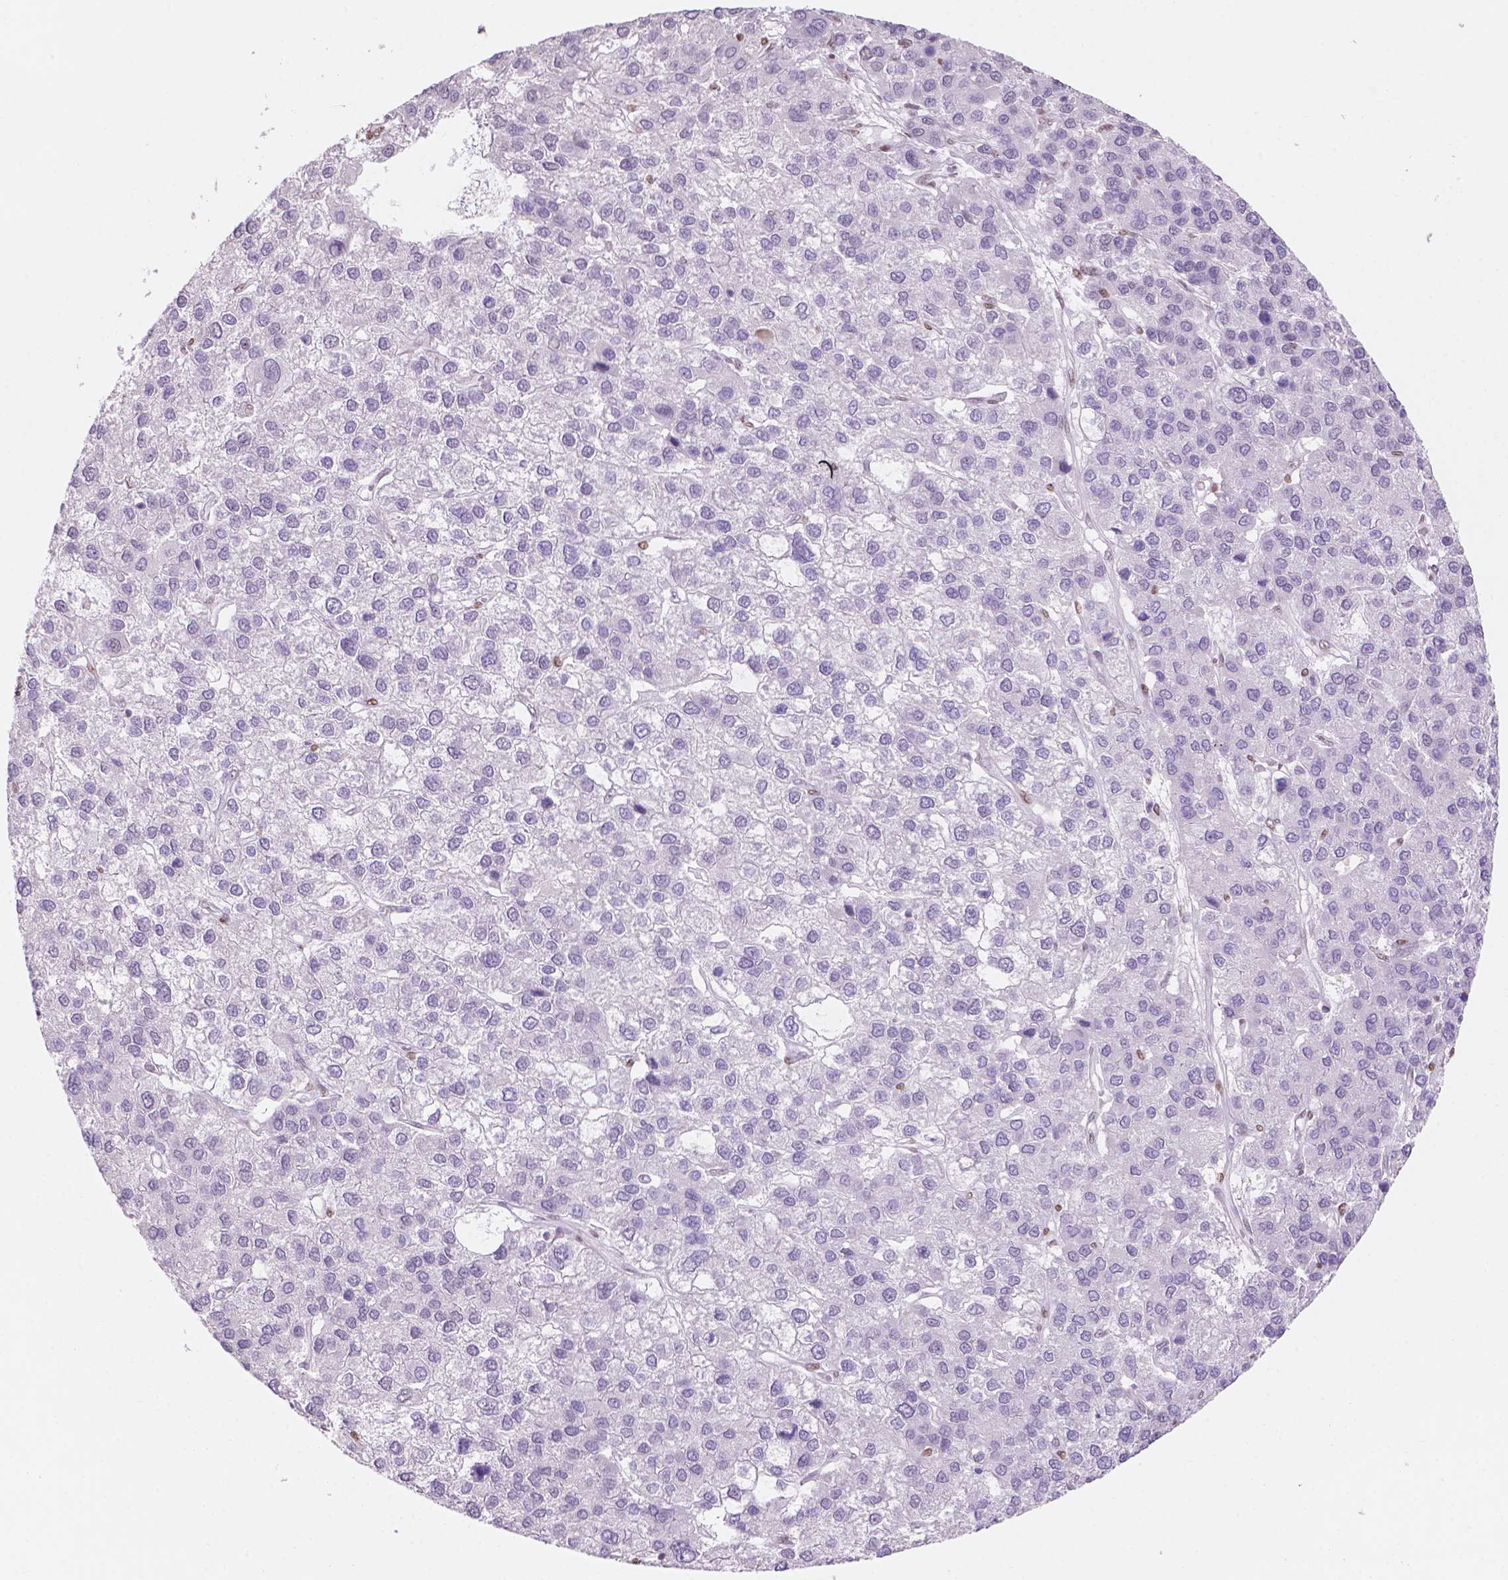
{"staining": {"intensity": "weak", "quantity": "<25%", "location": "nuclear"}, "tissue": "liver cancer", "cell_type": "Tumor cells", "image_type": "cancer", "snomed": [{"axis": "morphology", "description": "Carcinoma, Hepatocellular, NOS"}, {"axis": "topography", "description": "Liver"}], "caption": "Human liver cancer stained for a protein using IHC reveals no expression in tumor cells.", "gene": "PIAS2", "patient": {"sex": "female", "age": 41}}